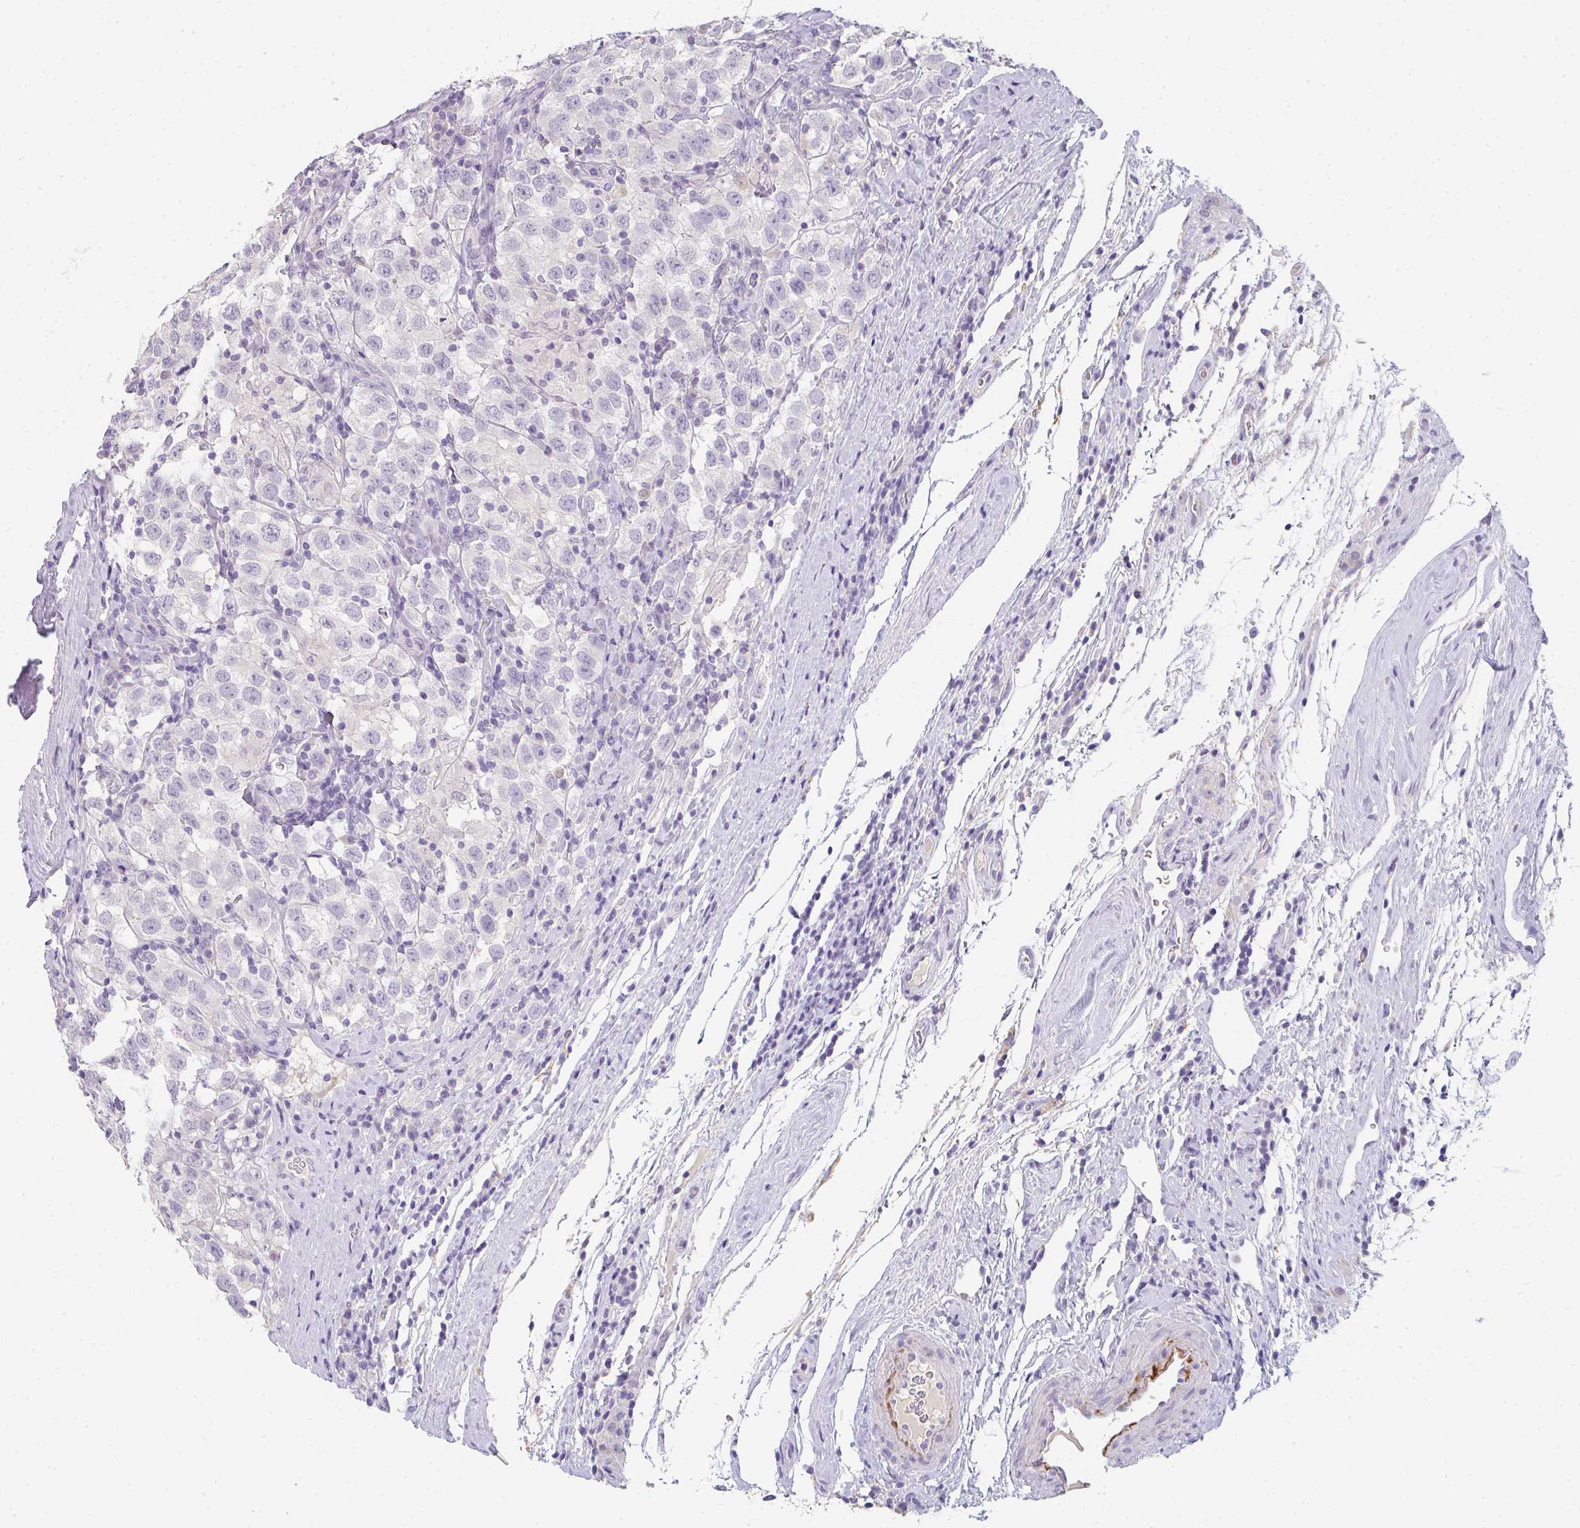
{"staining": {"intensity": "negative", "quantity": "none", "location": "none"}, "tissue": "testis cancer", "cell_type": "Tumor cells", "image_type": "cancer", "snomed": [{"axis": "morphology", "description": "Seminoma, NOS"}, {"axis": "topography", "description": "Testis"}], "caption": "DAB immunohistochemical staining of testis cancer (seminoma) exhibits no significant positivity in tumor cells.", "gene": "C1QTNF8", "patient": {"sex": "male", "age": 41}}